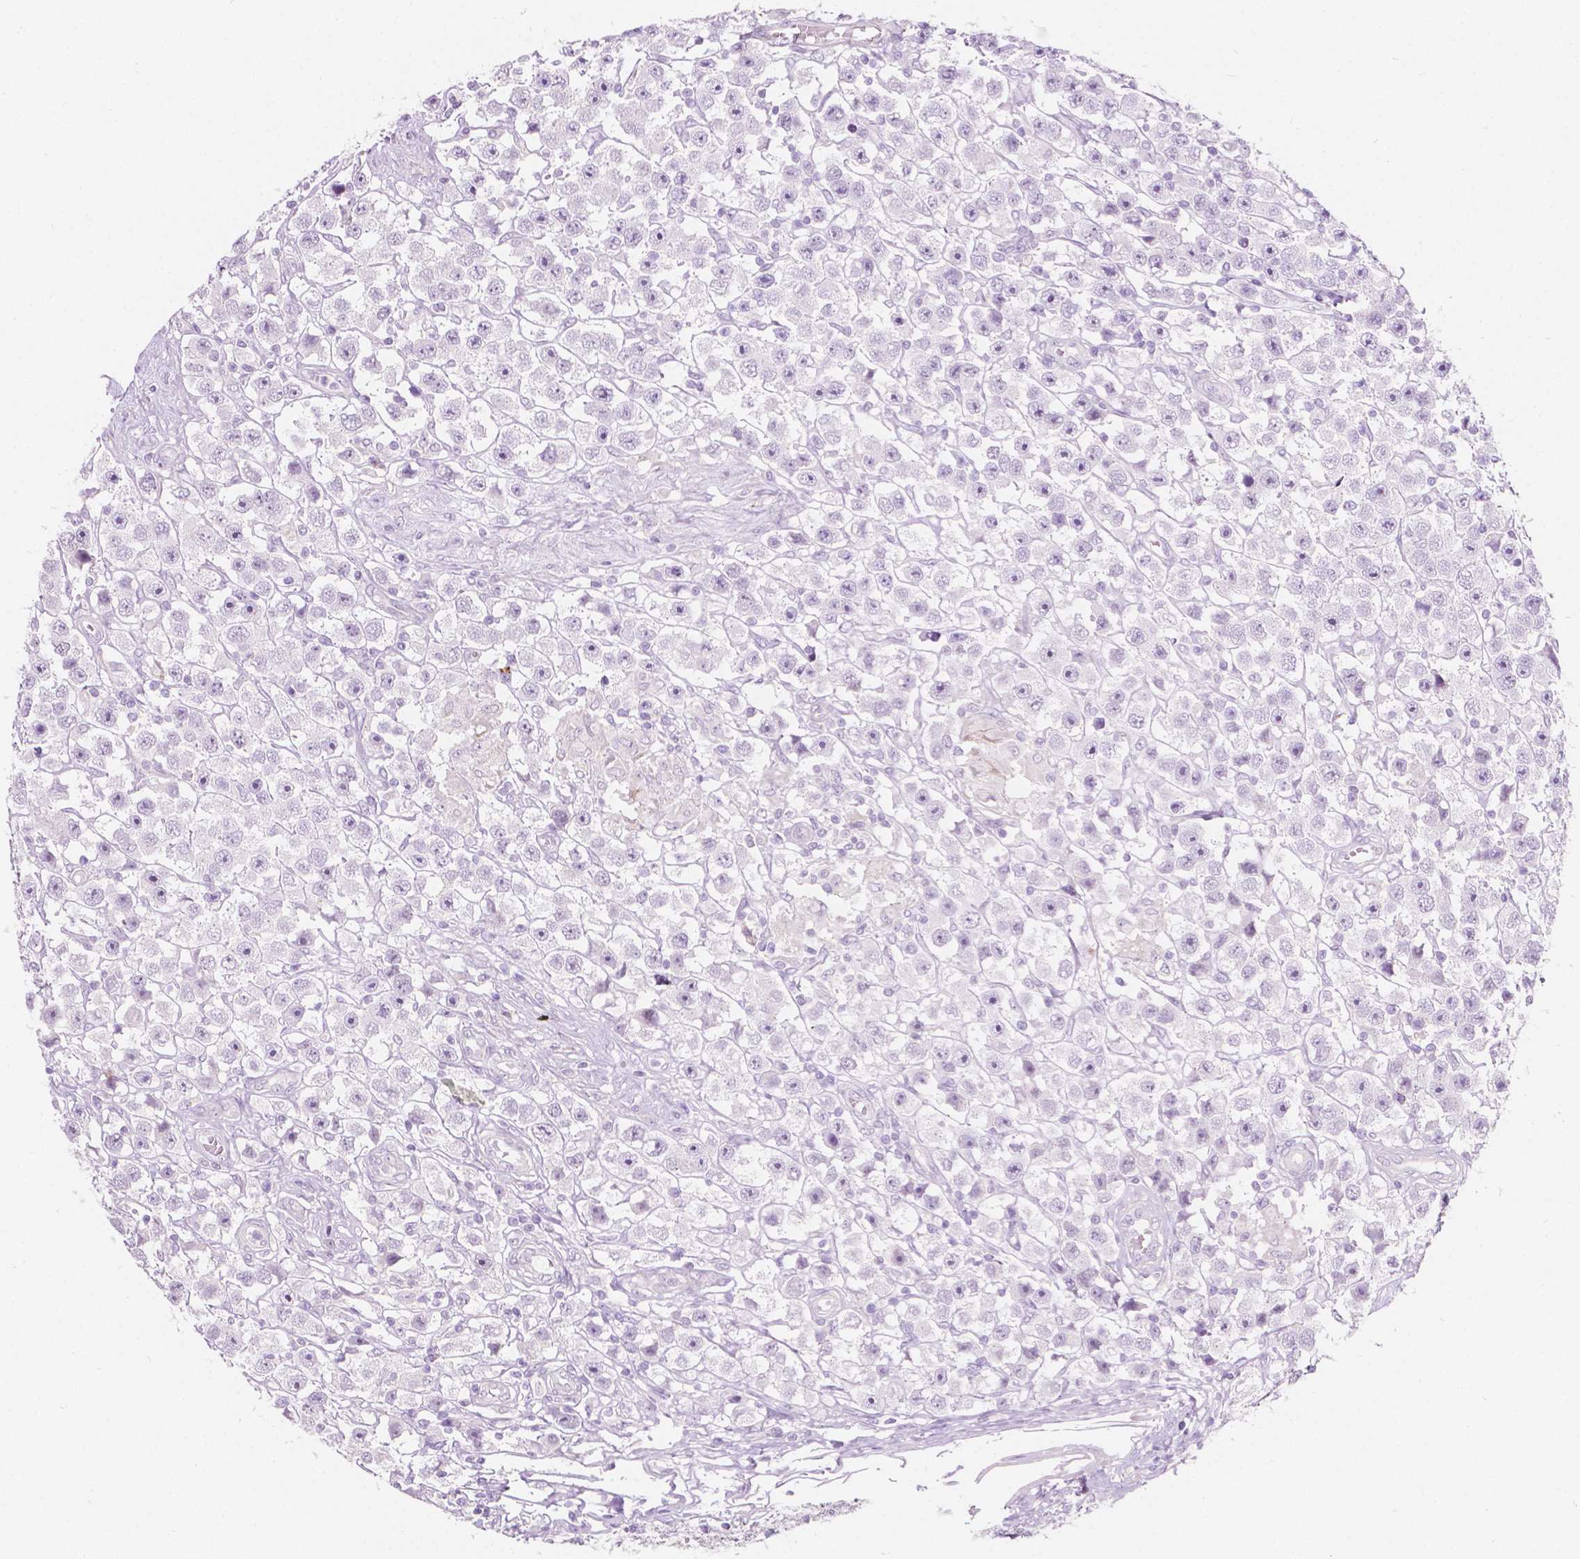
{"staining": {"intensity": "moderate", "quantity": "<25%", "location": "nuclear"}, "tissue": "testis cancer", "cell_type": "Tumor cells", "image_type": "cancer", "snomed": [{"axis": "morphology", "description": "Seminoma, NOS"}, {"axis": "topography", "description": "Testis"}], "caption": "A photomicrograph of seminoma (testis) stained for a protein exhibits moderate nuclear brown staining in tumor cells.", "gene": "NOS1AP", "patient": {"sex": "male", "age": 45}}